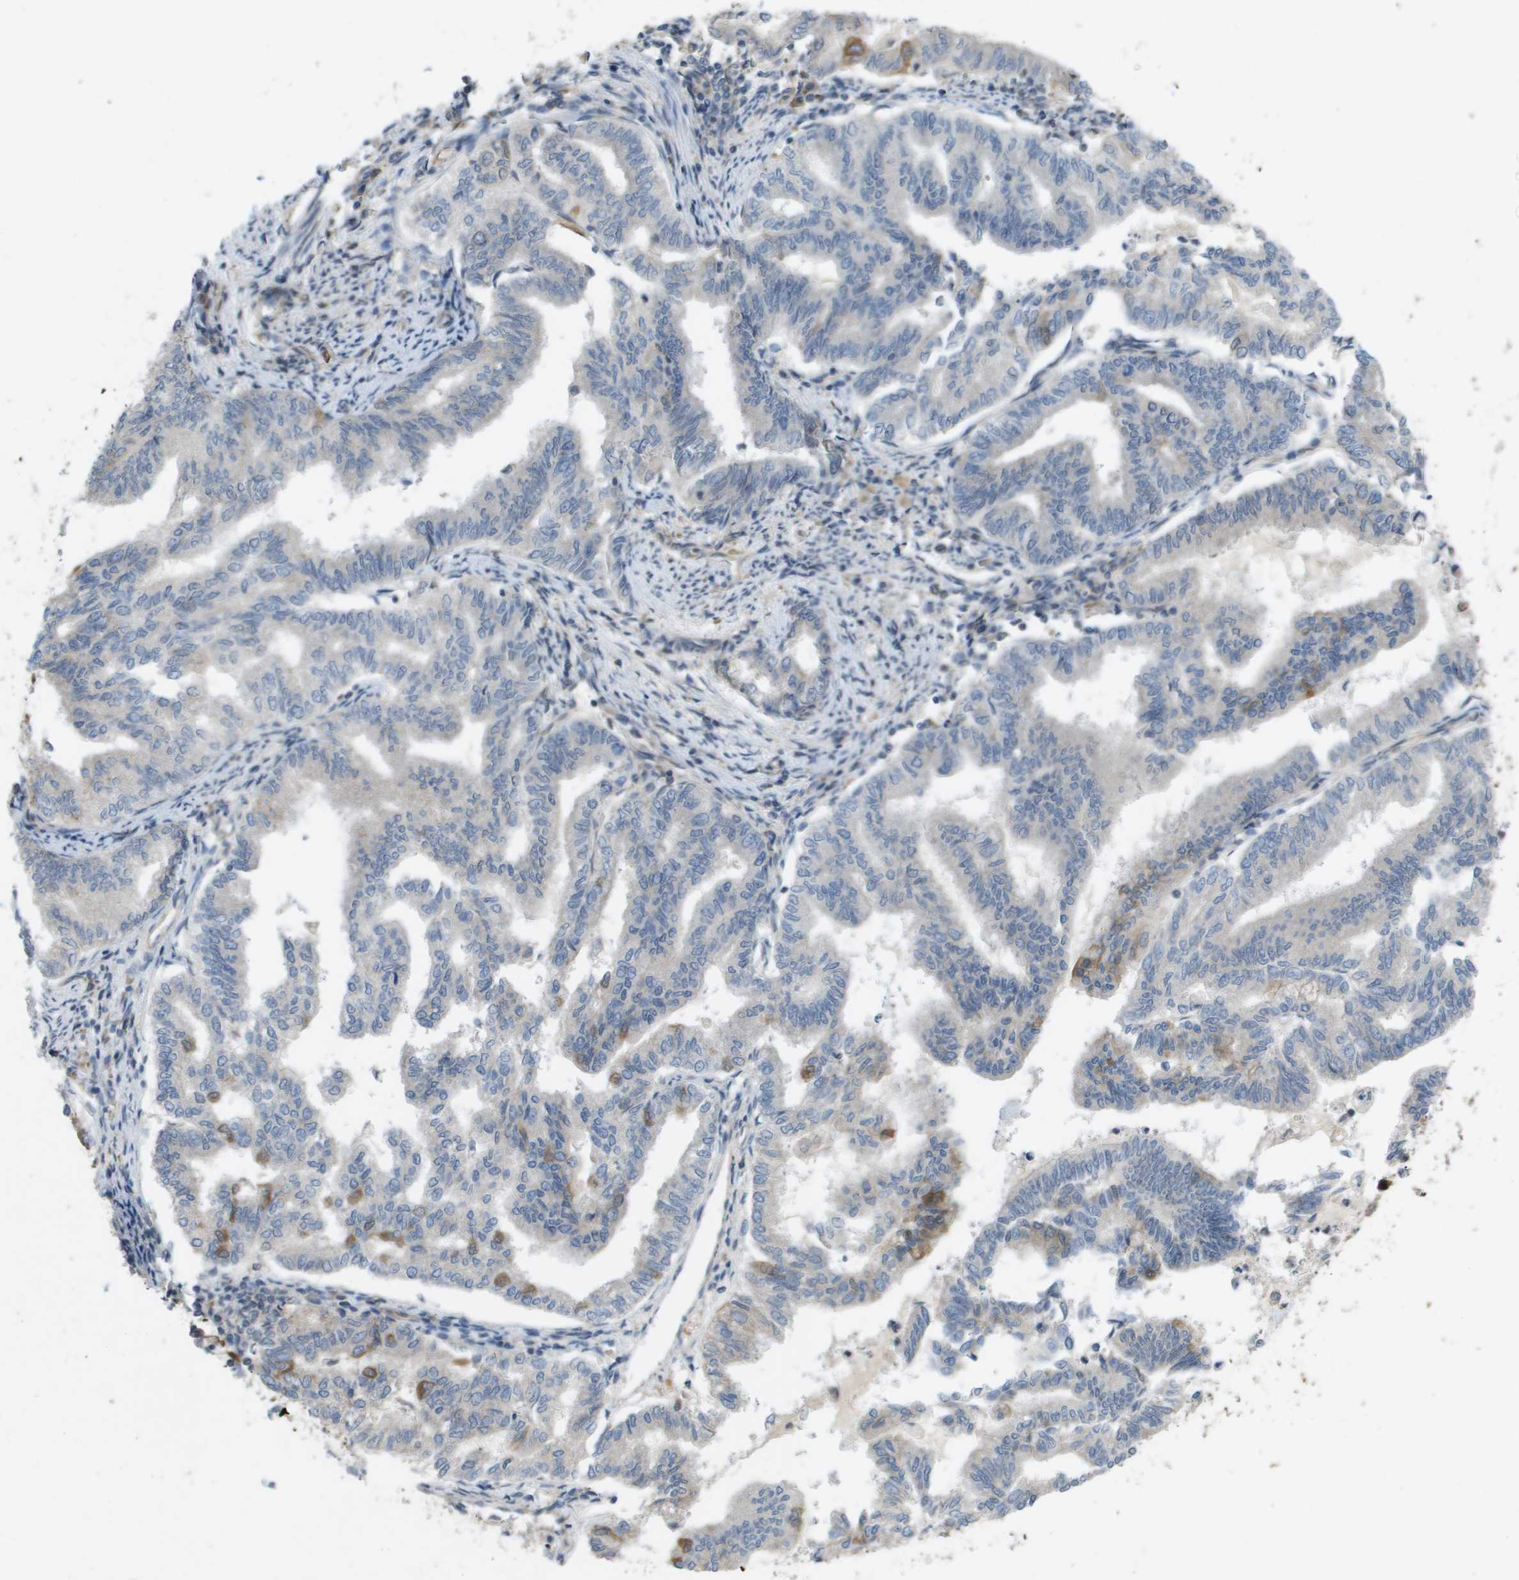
{"staining": {"intensity": "negative", "quantity": "none", "location": "none"}, "tissue": "endometrial cancer", "cell_type": "Tumor cells", "image_type": "cancer", "snomed": [{"axis": "morphology", "description": "Adenocarcinoma, NOS"}, {"axis": "topography", "description": "Endometrium"}], "caption": "Tumor cells are negative for protein expression in human adenocarcinoma (endometrial).", "gene": "IFNLR1", "patient": {"sex": "female", "age": 79}}